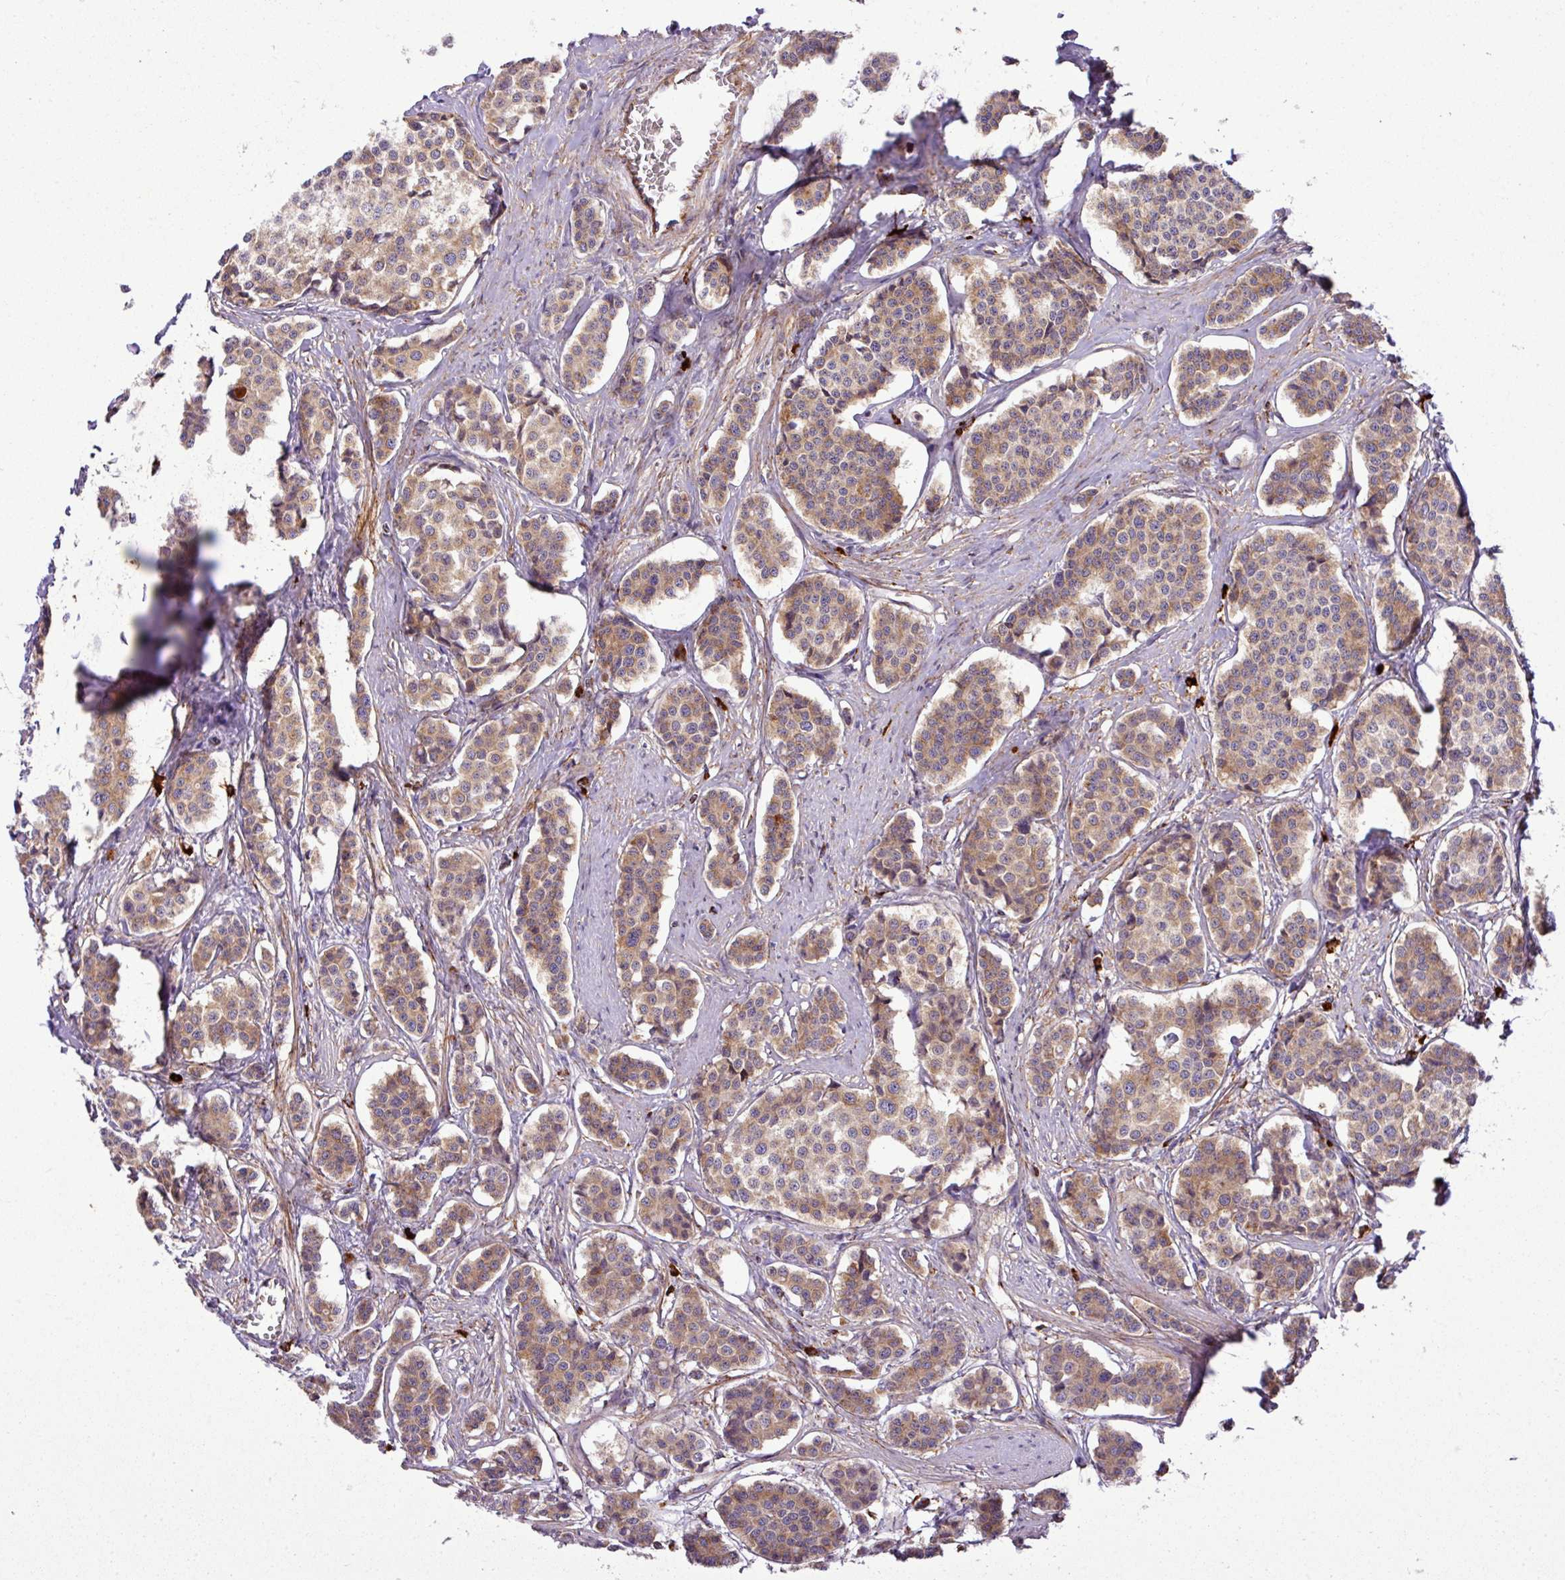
{"staining": {"intensity": "moderate", "quantity": ">75%", "location": "cytoplasmic/membranous"}, "tissue": "carcinoid", "cell_type": "Tumor cells", "image_type": "cancer", "snomed": [{"axis": "morphology", "description": "Carcinoid, malignant, NOS"}, {"axis": "topography", "description": "Small intestine"}], "caption": "Moderate cytoplasmic/membranous staining is present in about >75% of tumor cells in carcinoid.", "gene": "ZNF569", "patient": {"sex": "male", "age": 60}}